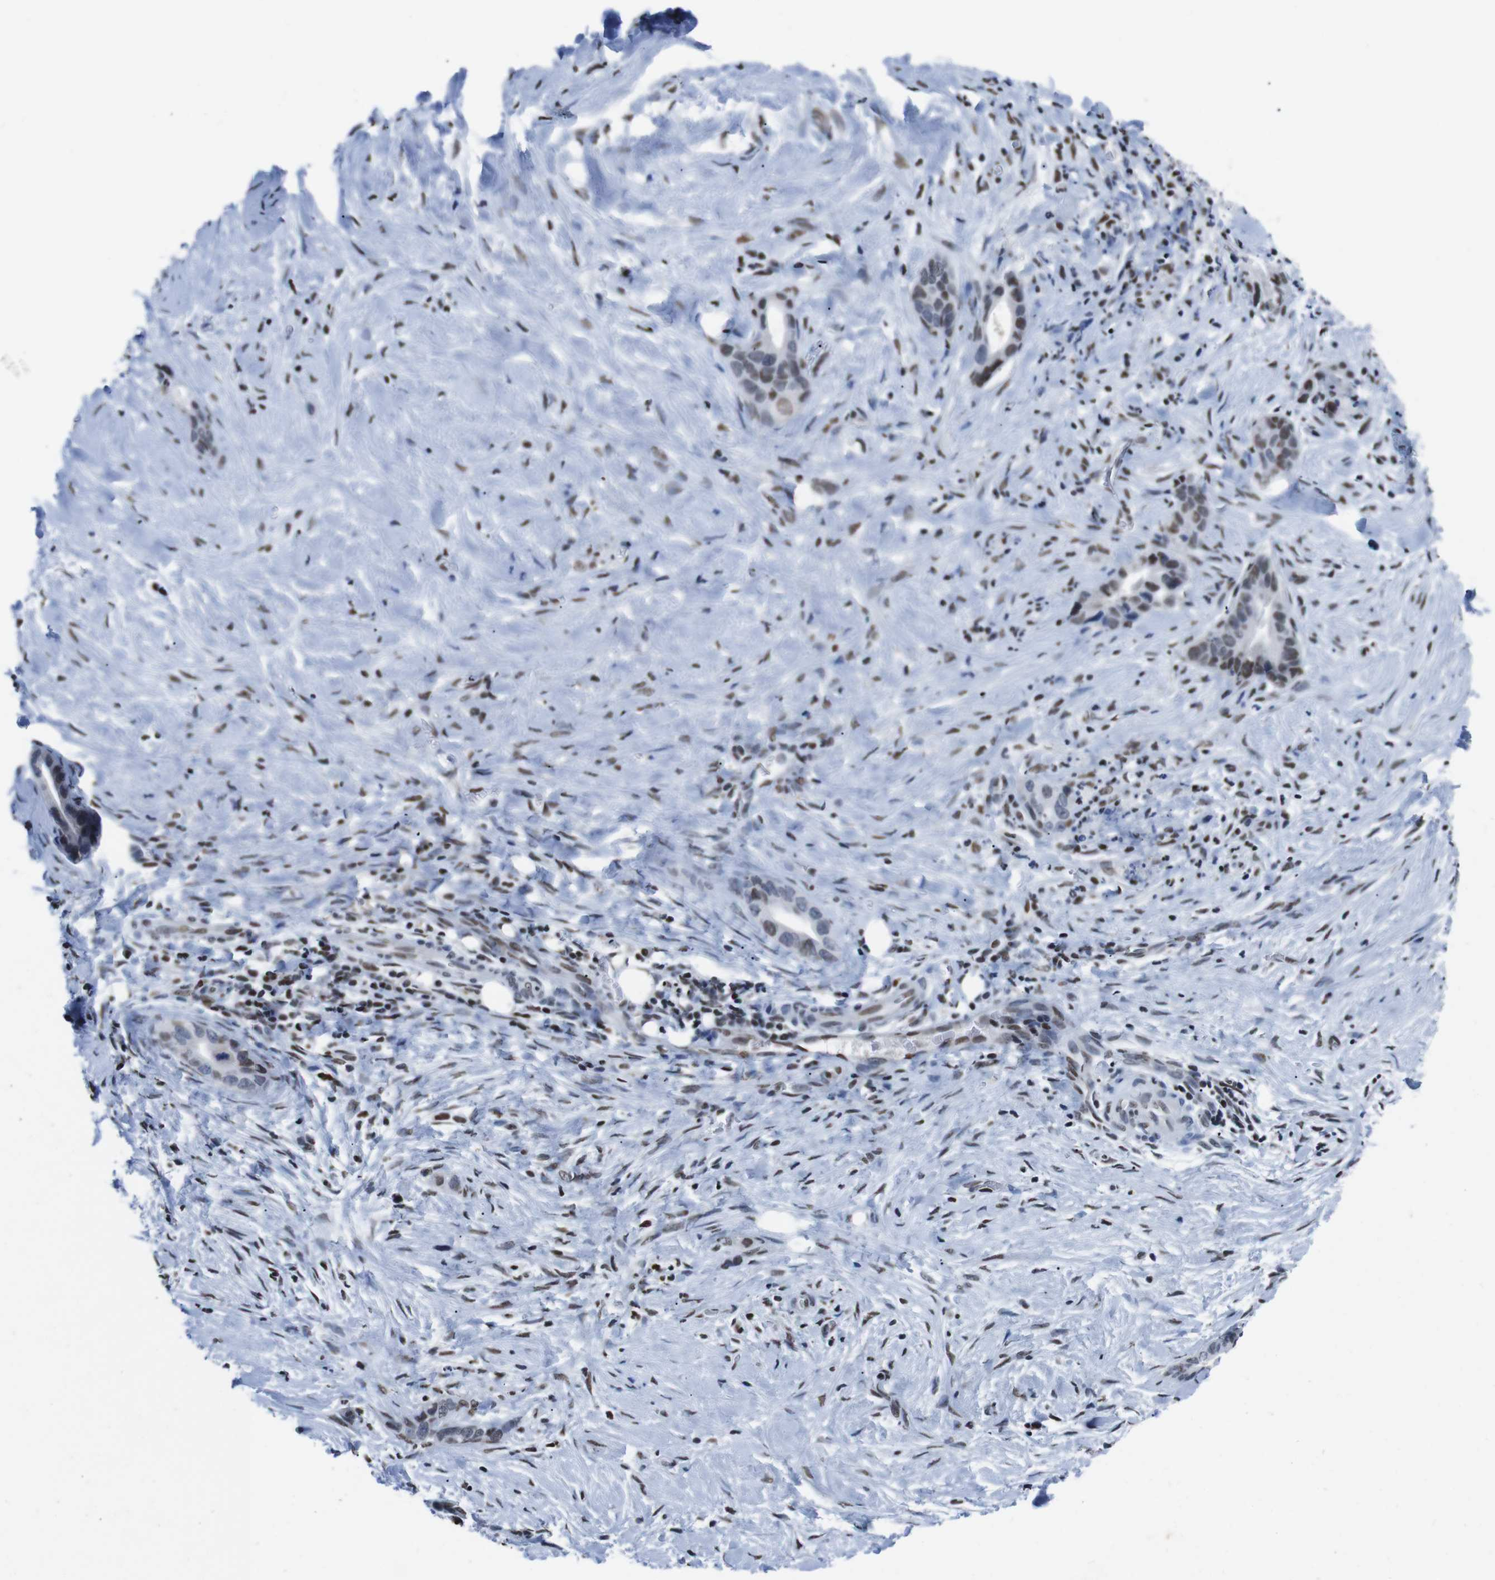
{"staining": {"intensity": "moderate", "quantity": ">75%", "location": "nuclear"}, "tissue": "liver cancer", "cell_type": "Tumor cells", "image_type": "cancer", "snomed": [{"axis": "morphology", "description": "Cholangiocarcinoma"}, {"axis": "topography", "description": "Liver"}], "caption": "Tumor cells show medium levels of moderate nuclear expression in approximately >75% of cells in human liver cholangiocarcinoma.", "gene": "PIP4P2", "patient": {"sex": "female", "age": 55}}